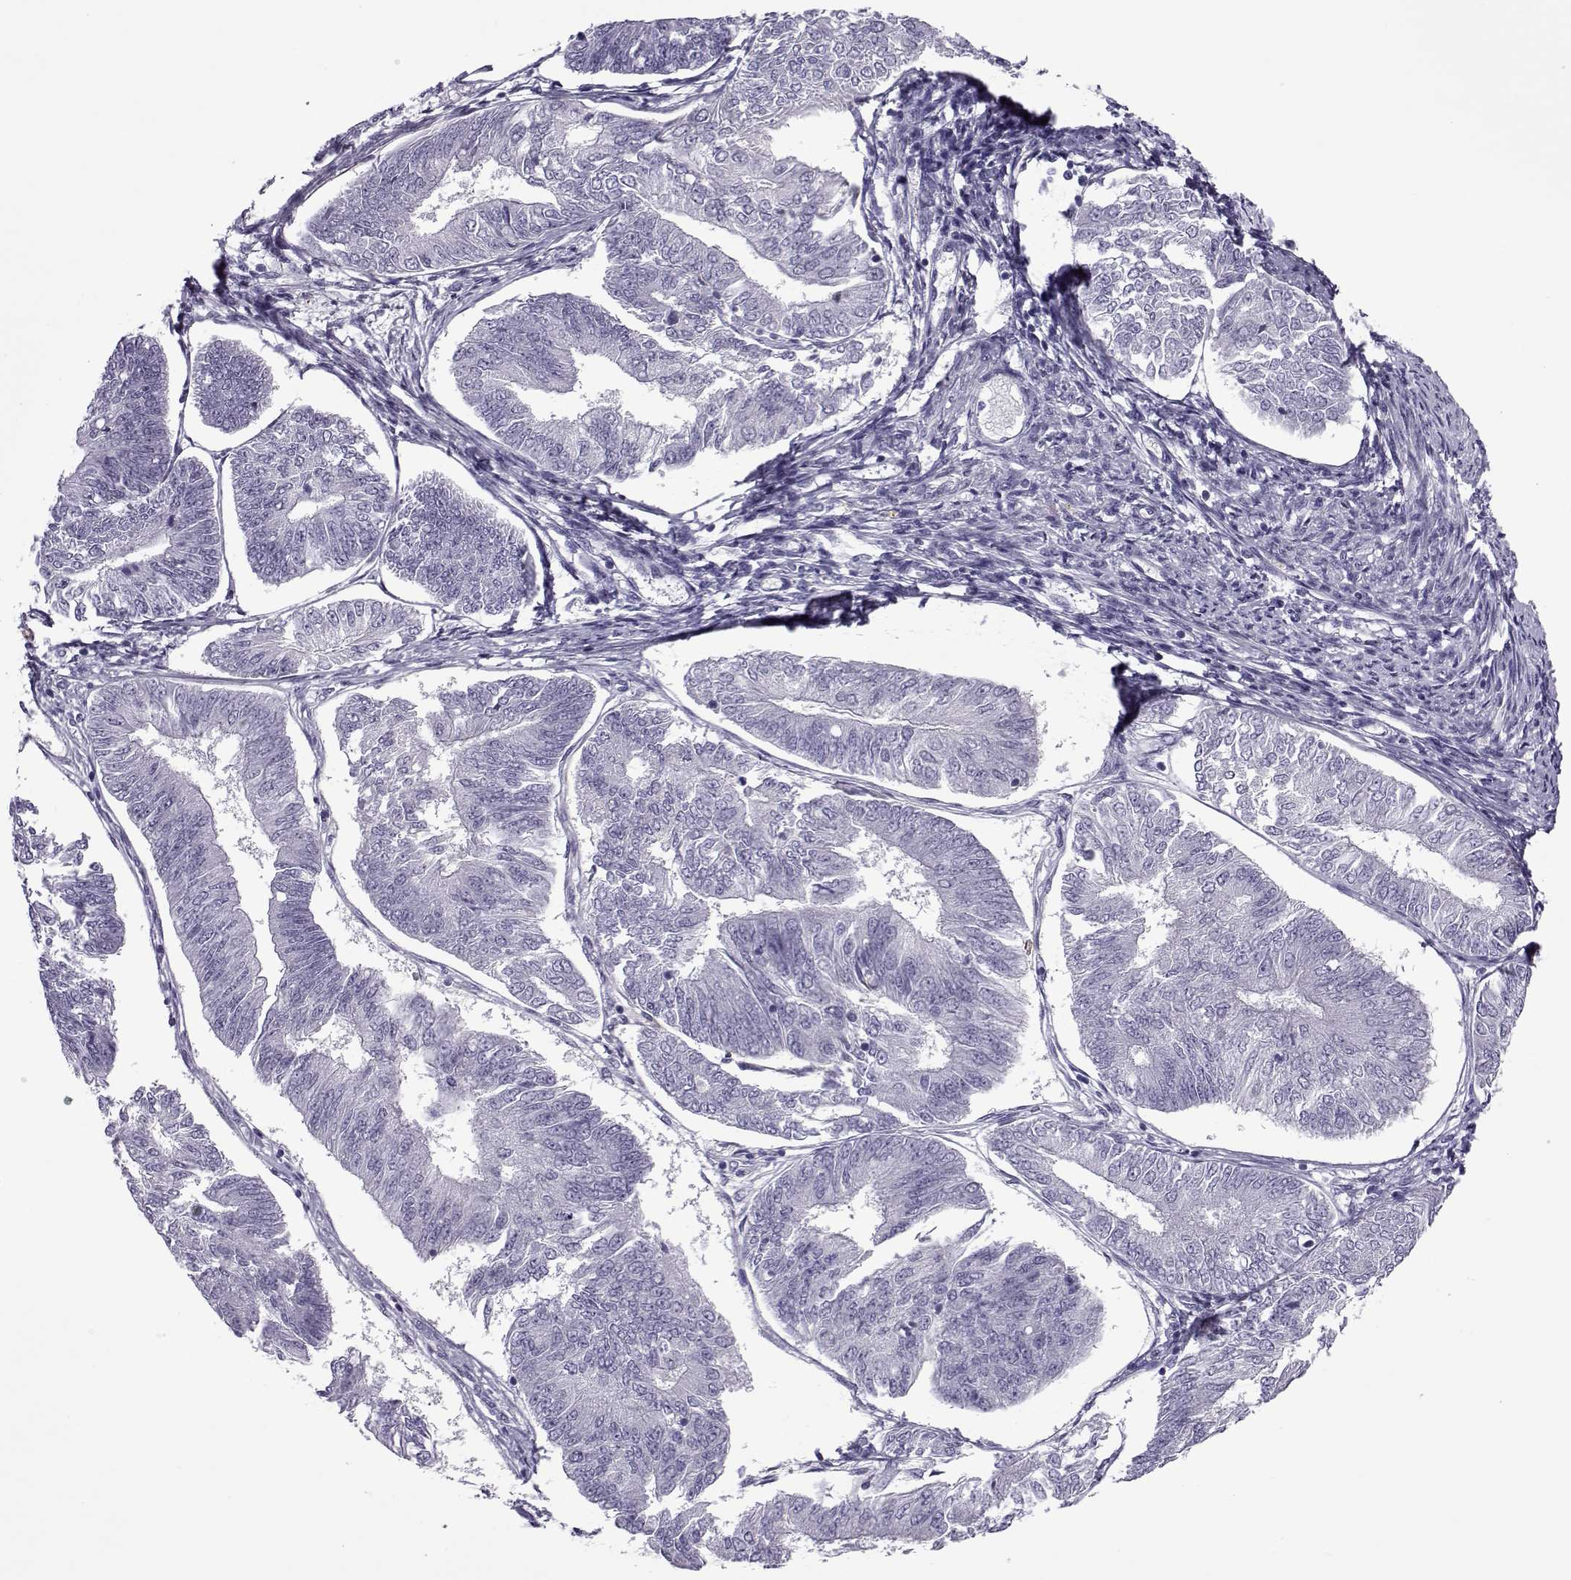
{"staining": {"intensity": "negative", "quantity": "none", "location": "none"}, "tissue": "endometrial cancer", "cell_type": "Tumor cells", "image_type": "cancer", "snomed": [{"axis": "morphology", "description": "Adenocarcinoma, NOS"}, {"axis": "topography", "description": "Endometrium"}], "caption": "Immunohistochemical staining of human adenocarcinoma (endometrial) demonstrates no significant expression in tumor cells.", "gene": "OIP5", "patient": {"sex": "female", "age": 58}}